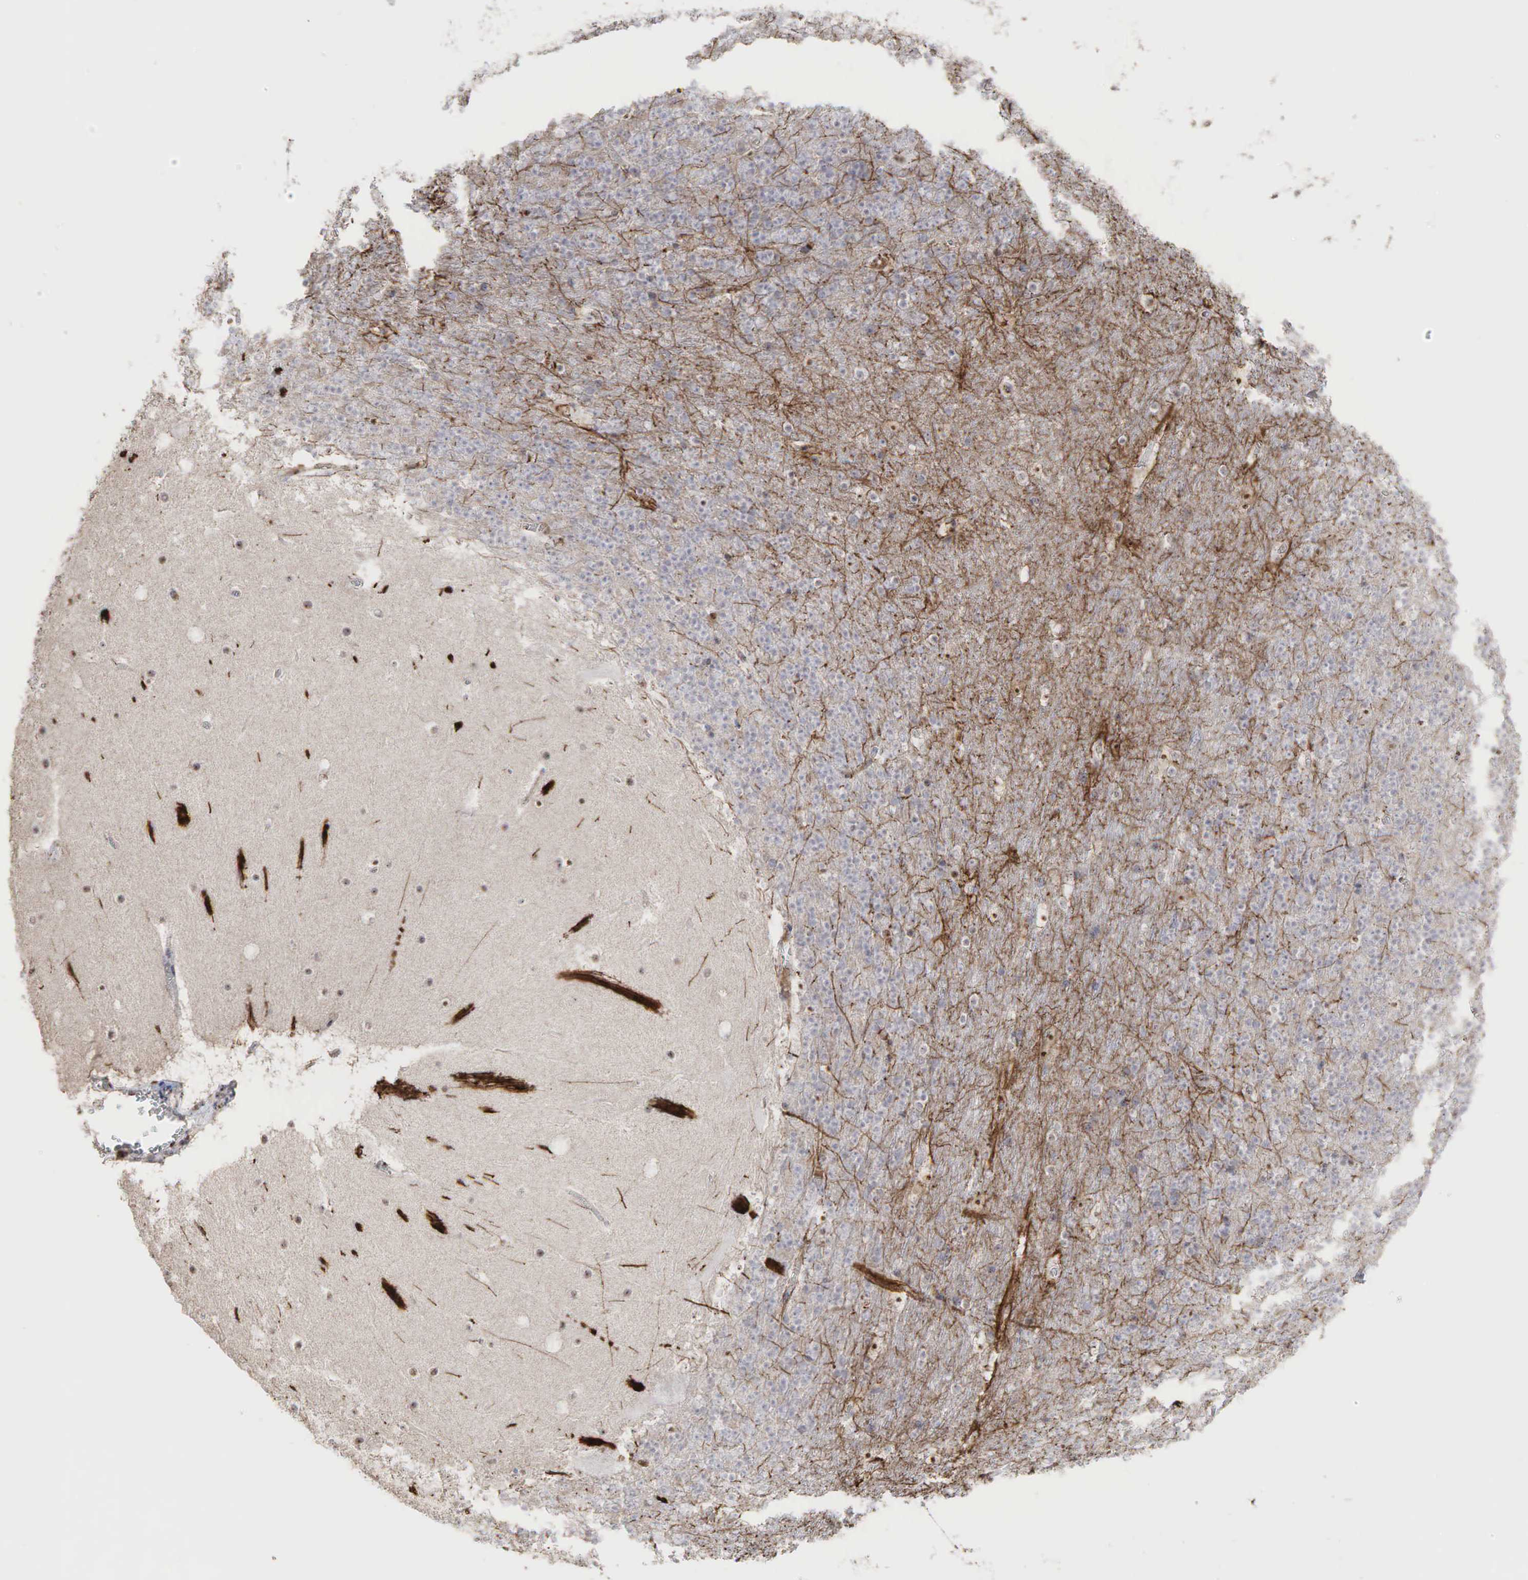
{"staining": {"intensity": "negative", "quantity": "none", "location": "none"}, "tissue": "cerebellum", "cell_type": "Cells in granular layer", "image_type": "normal", "snomed": [{"axis": "morphology", "description": "Normal tissue, NOS"}, {"axis": "topography", "description": "Cerebellum"}], "caption": "Immunohistochemistry of unremarkable human cerebellum reveals no positivity in cells in granular layer. (Brightfield microscopy of DAB IHC at high magnification).", "gene": "DKC1", "patient": {"sex": "male", "age": 45}}